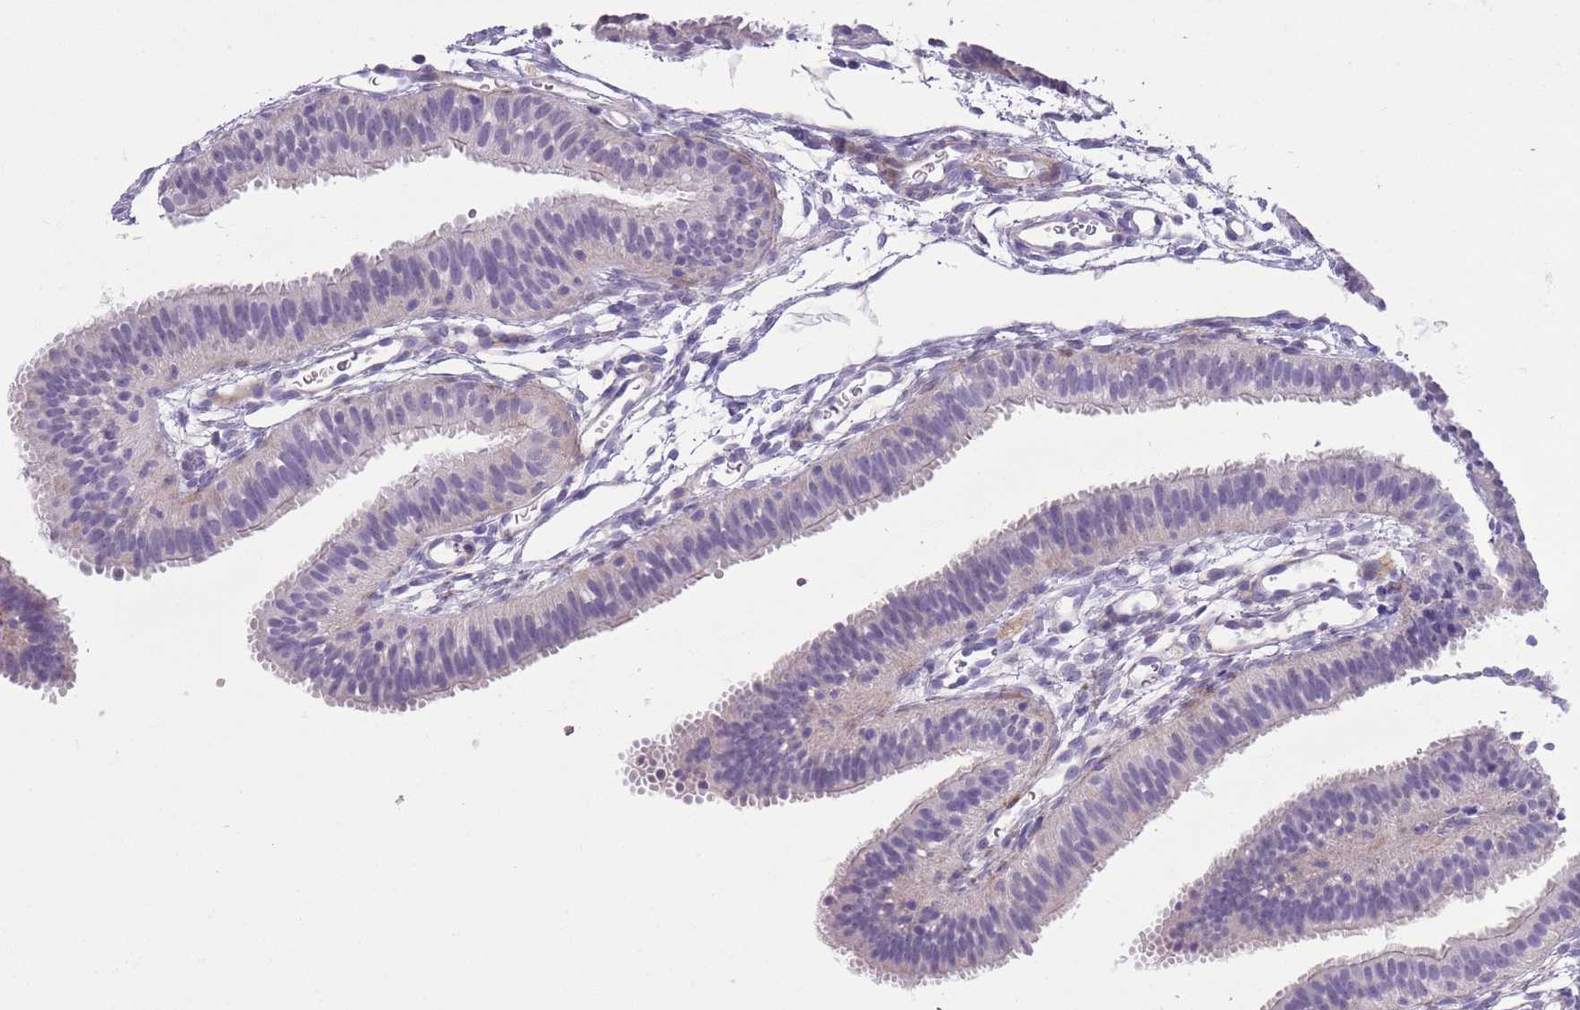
{"staining": {"intensity": "strong", "quantity": "25%-75%", "location": "cytoplasmic/membranous"}, "tissue": "fallopian tube", "cell_type": "Glandular cells", "image_type": "normal", "snomed": [{"axis": "morphology", "description": "Normal tissue, NOS"}, {"axis": "topography", "description": "Fallopian tube"}], "caption": "This histopathology image displays normal fallopian tube stained with IHC to label a protein in brown. The cytoplasmic/membranous of glandular cells show strong positivity for the protein. Nuclei are counter-stained blue.", "gene": "MRPL32", "patient": {"sex": "female", "age": 35}}